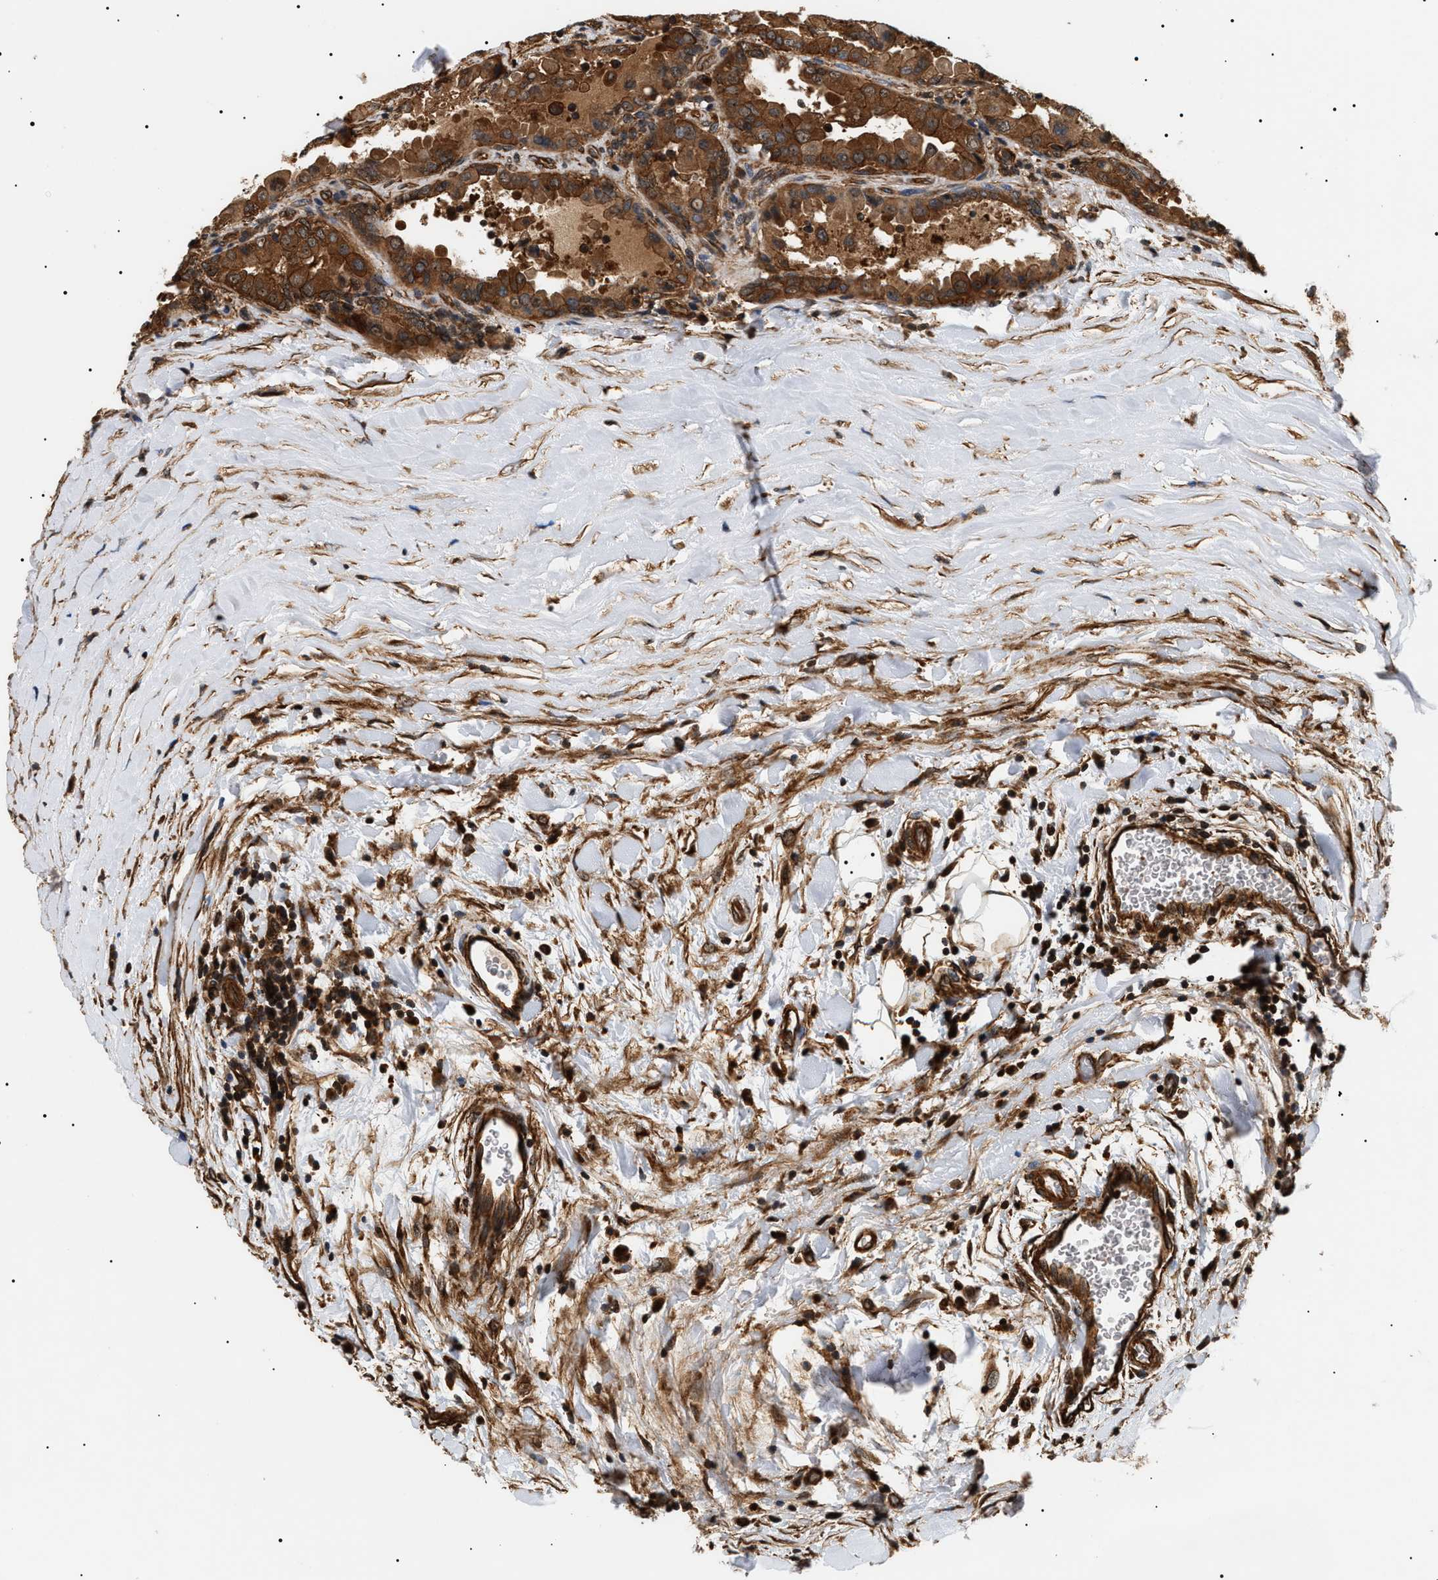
{"staining": {"intensity": "strong", "quantity": ">75%", "location": "cytoplasmic/membranous"}, "tissue": "thyroid cancer", "cell_type": "Tumor cells", "image_type": "cancer", "snomed": [{"axis": "morphology", "description": "Papillary adenocarcinoma, NOS"}, {"axis": "topography", "description": "Thyroid gland"}], "caption": "Thyroid papillary adenocarcinoma stained with a brown dye exhibits strong cytoplasmic/membranous positive expression in about >75% of tumor cells.", "gene": "SH3GLB2", "patient": {"sex": "male", "age": 33}}